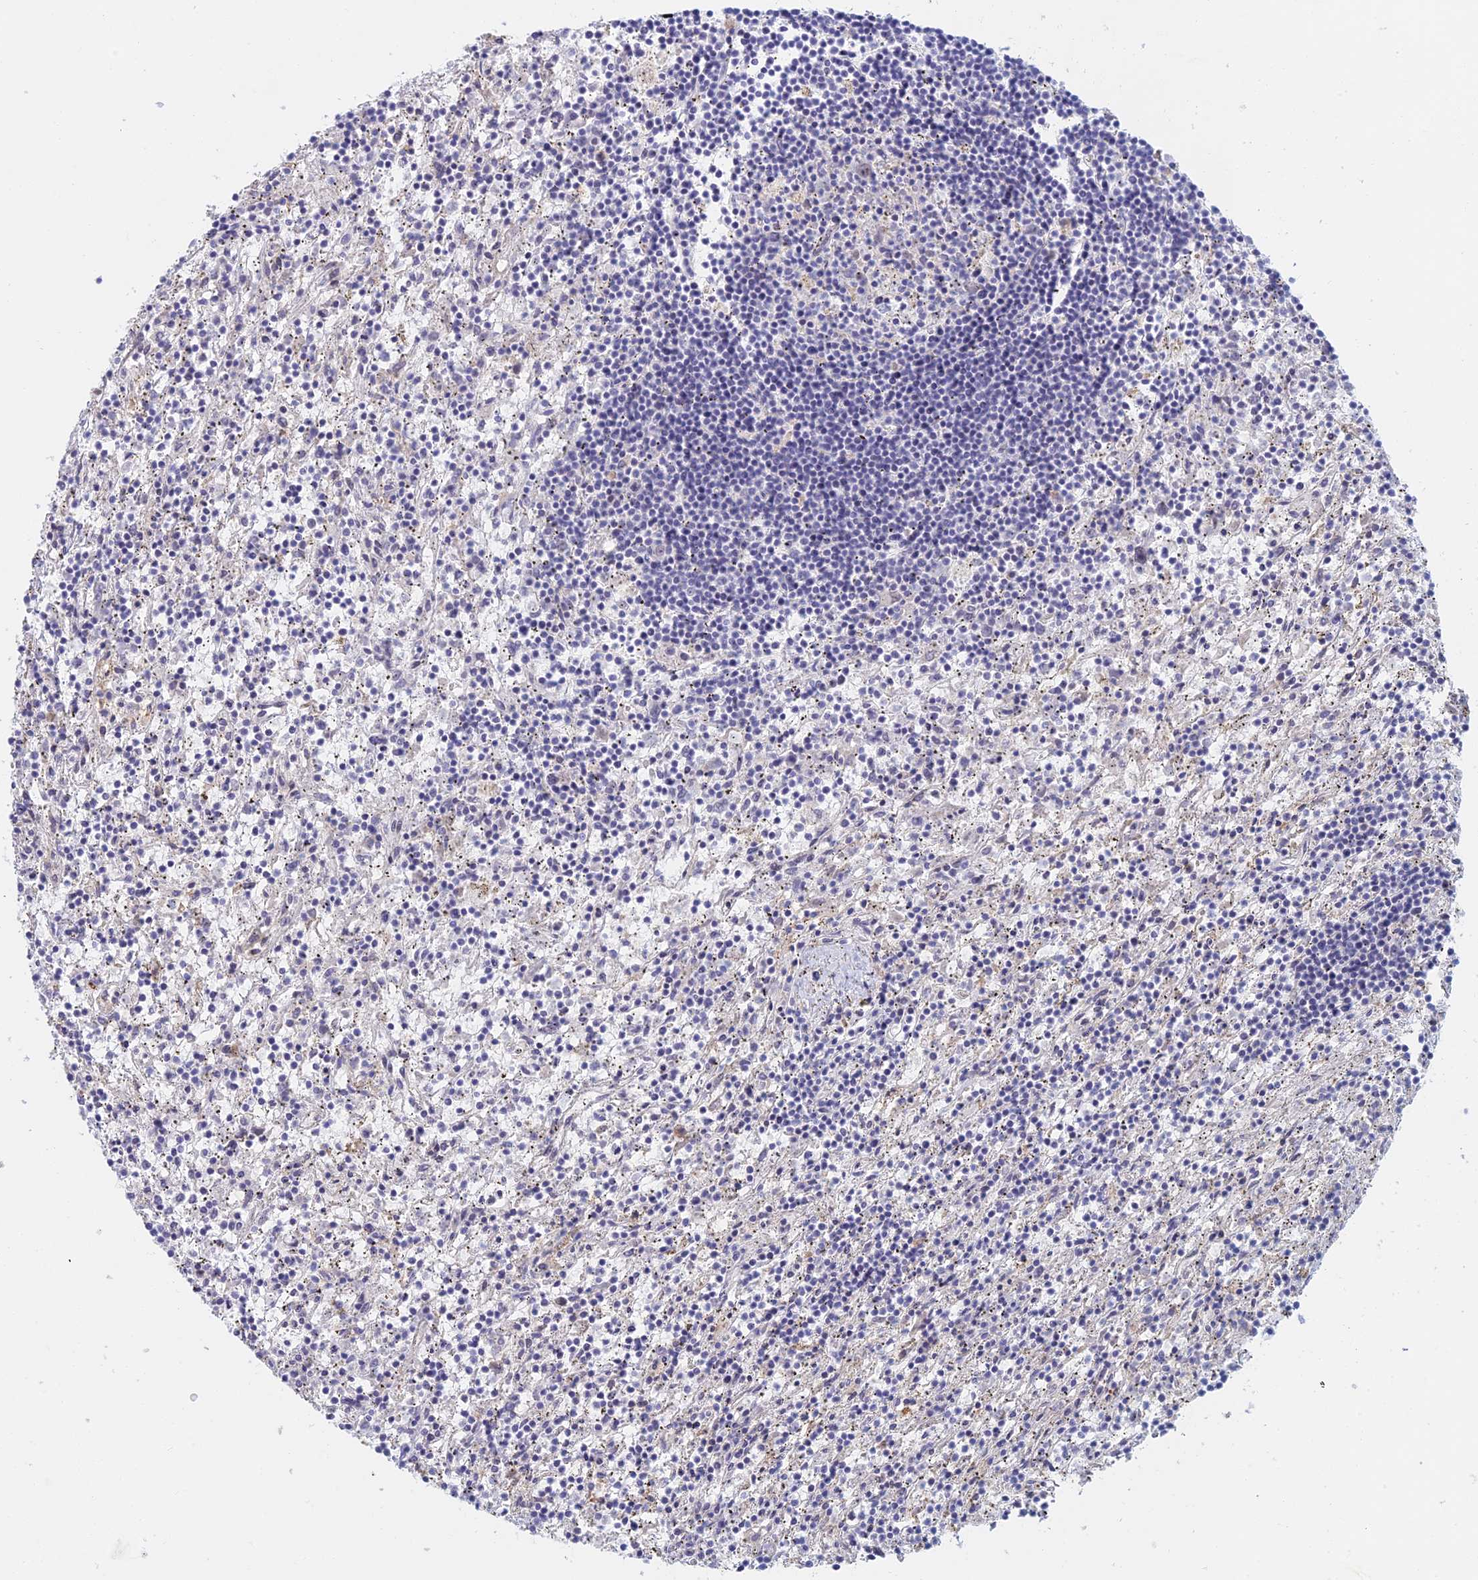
{"staining": {"intensity": "negative", "quantity": "none", "location": "none"}, "tissue": "lymphoma", "cell_type": "Tumor cells", "image_type": "cancer", "snomed": [{"axis": "morphology", "description": "Malignant lymphoma, non-Hodgkin's type, Low grade"}, {"axis": "topography", "description": "Spleen"}], "caption": "Image shows no protein expression in tumor cells of malignant lymphoma, non-Hodgkin's type (low-grade) tissue. (Stains: DAB (3,3'-diaminobenzidine) IHC with hematoxylin counter stain, Microscopy: brightfield microscopy at high magnification).", "gene": "ZUP1", "patient": {"sex": "male", "age": 76}}